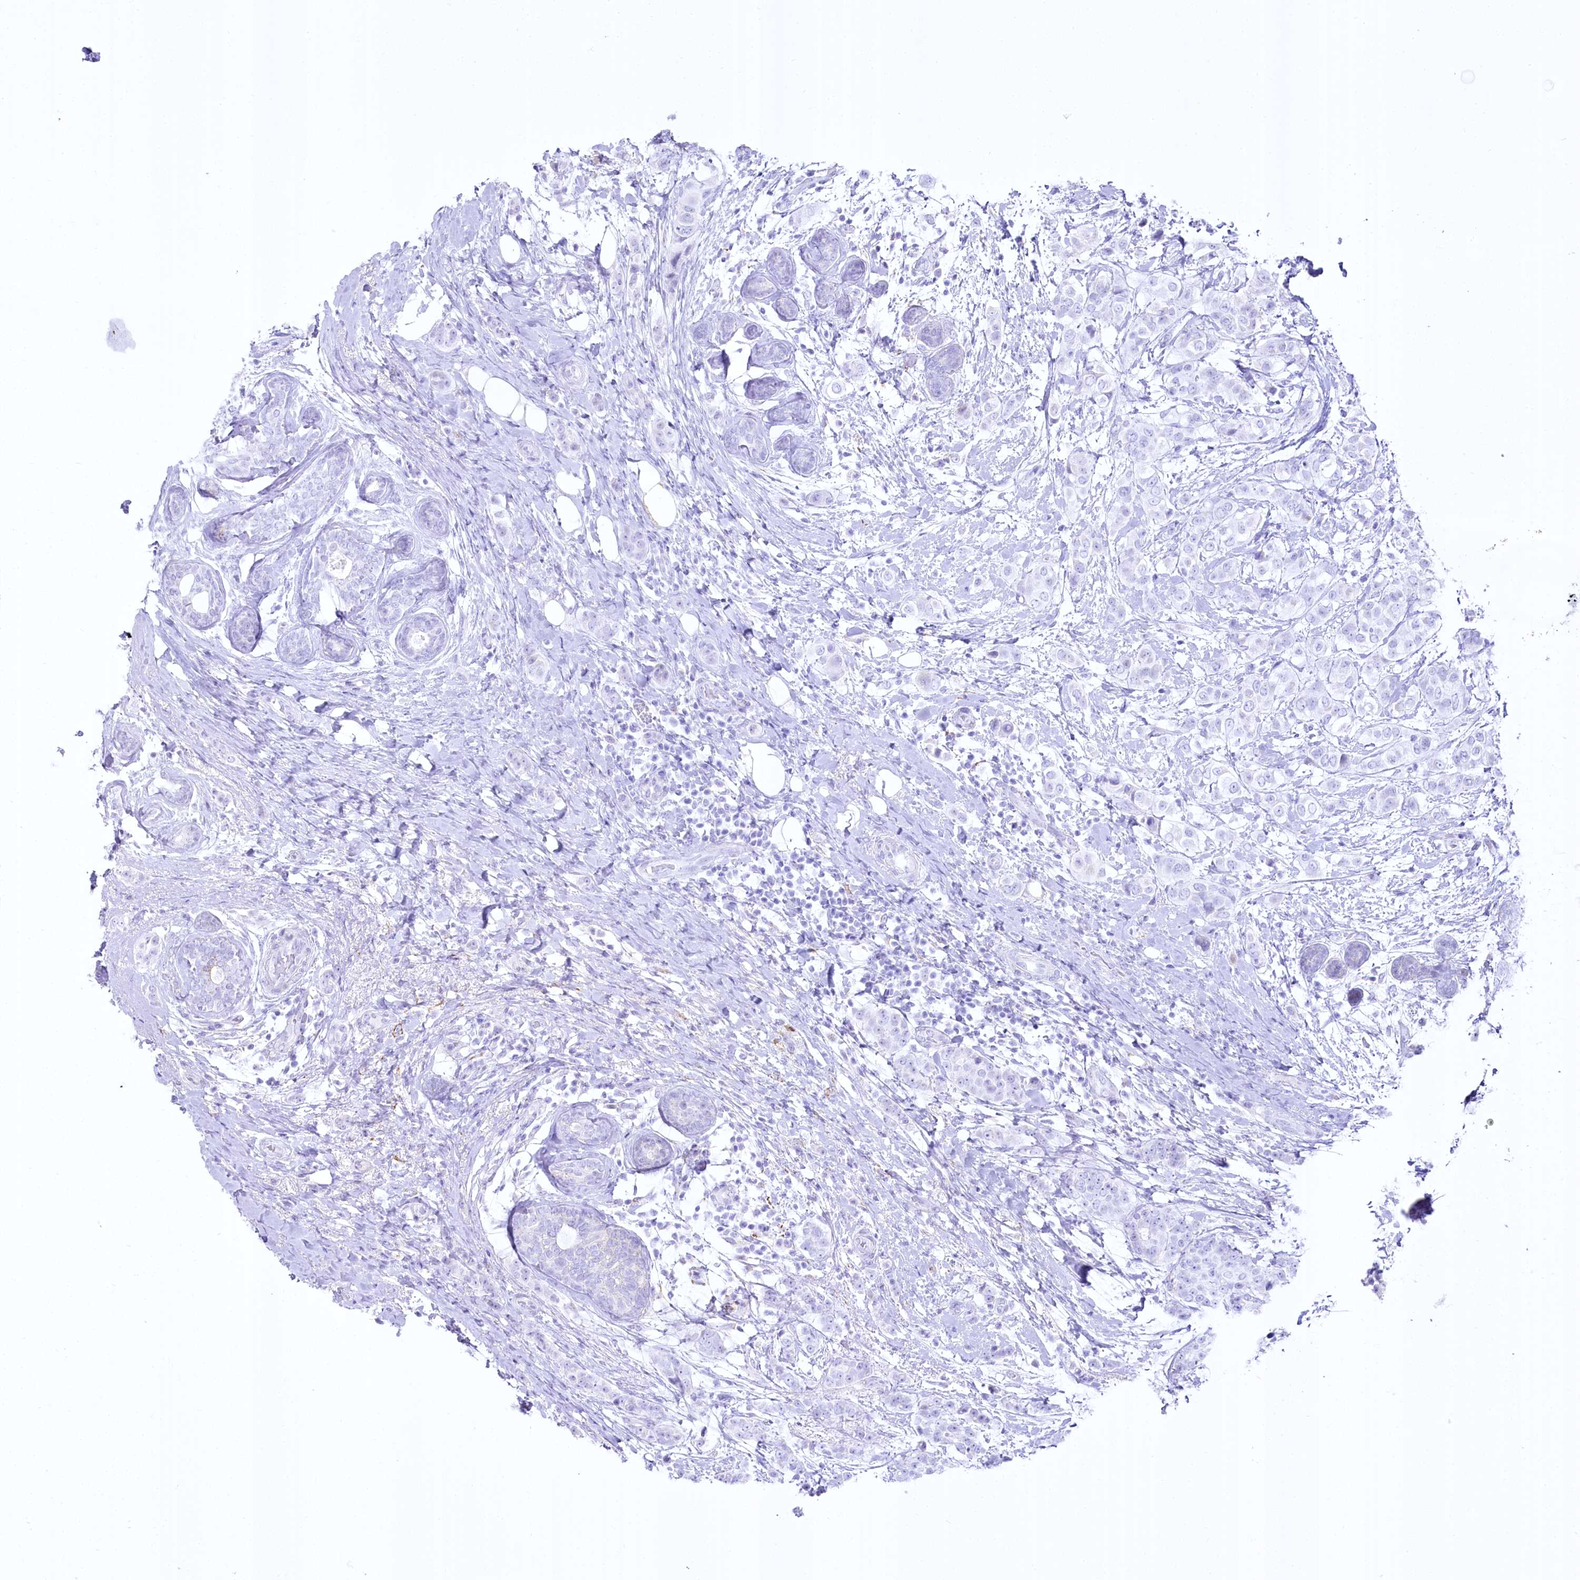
{"staining": {"intensity": "negative", "quantity": "none", "location": "none"}, "tissue": "breast cancer", "cell_type": "Tumor cells", "image_type": "cancer", "snomed": [{"axis": "morphology", "description": "Lobular carcinoma"}, {"axis": "topography", "description": "Breast"}], "caption": "Immunohistochemistry photomicrograph of neoplastic tissue: human lobular carcinoma (breast) stained with DAB (3,3'-diaminobenzidine) demonstrates no significant protein expression in tumor cells.", "gene": "CEP164", "patient": {"sex": "female", "age": 51}}